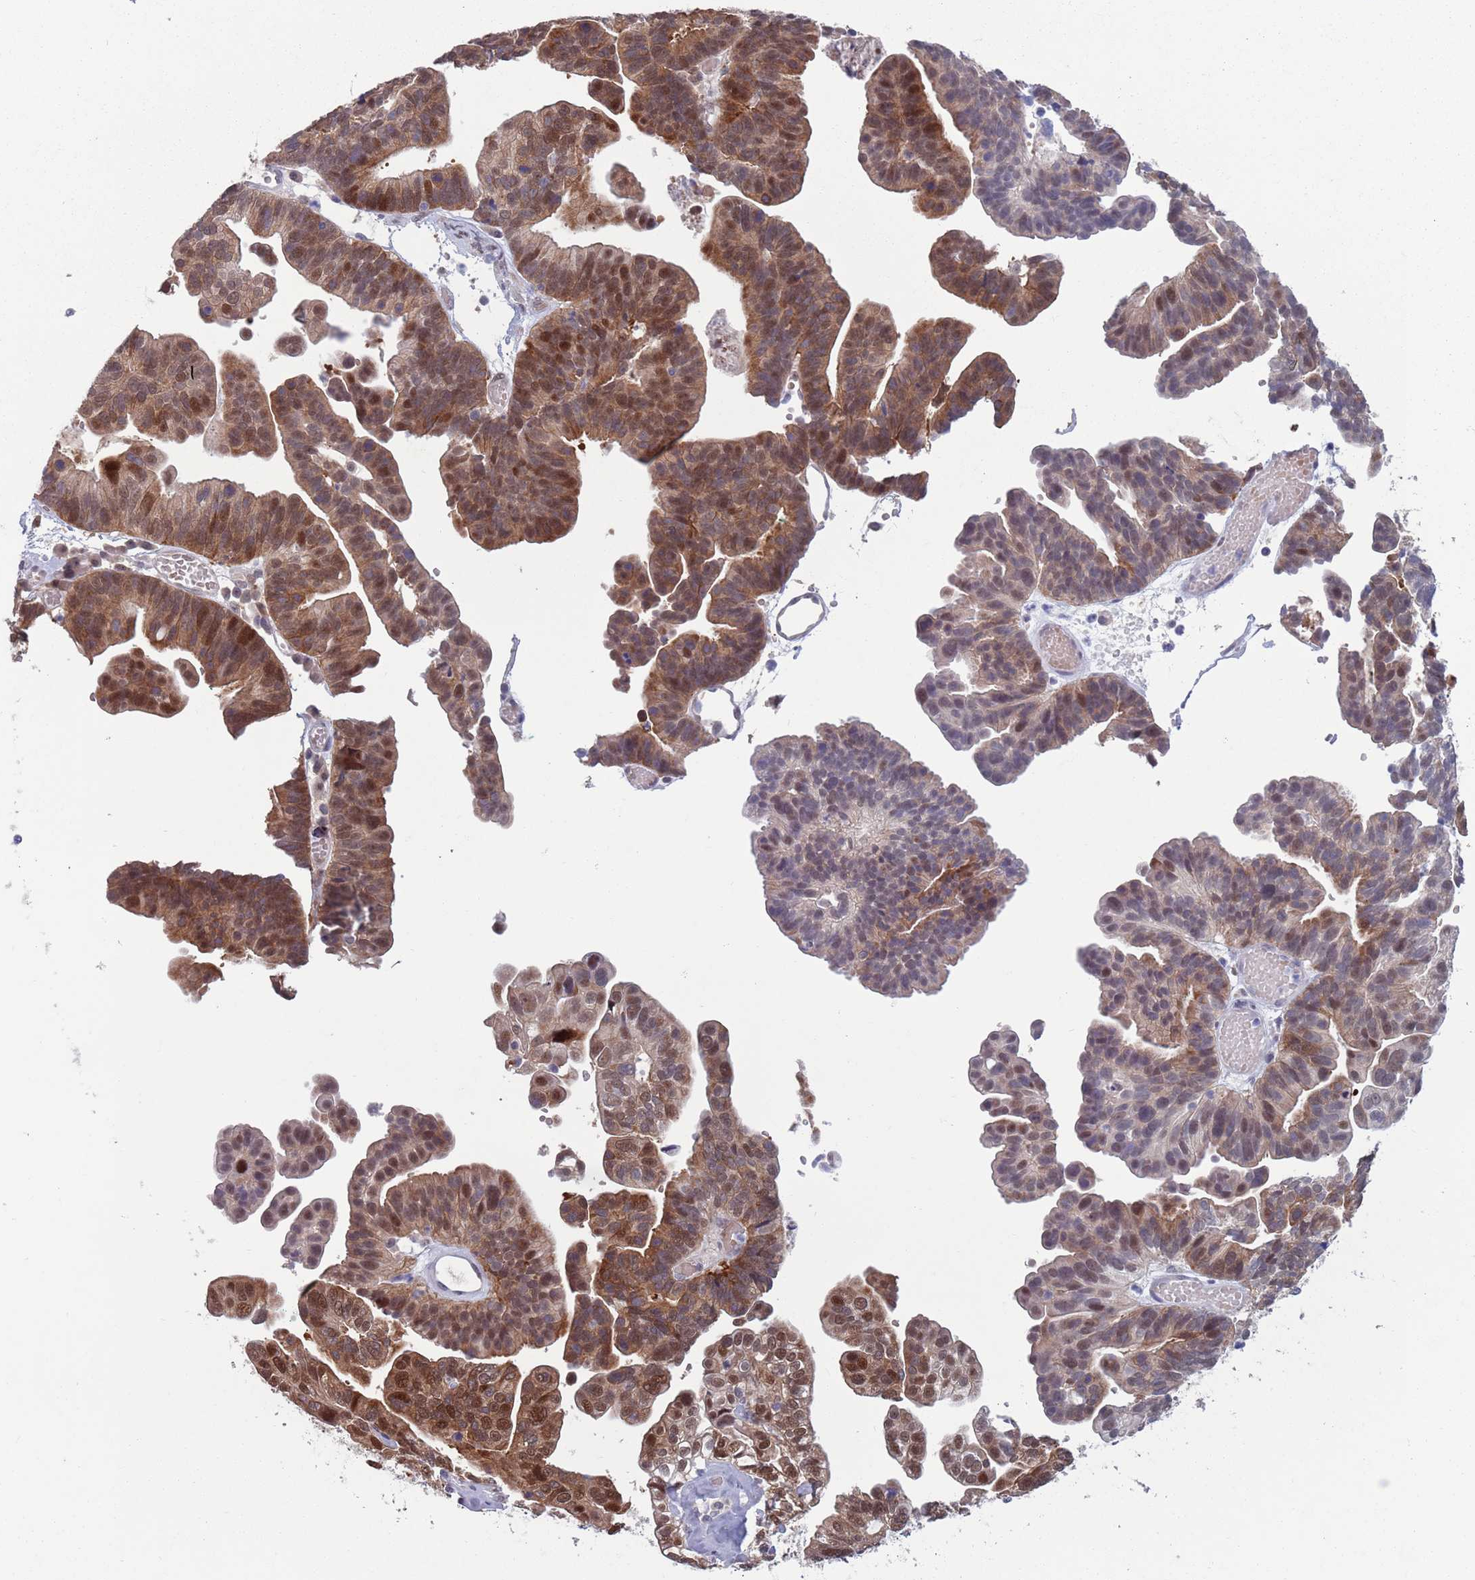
{"staining": {"intensity": "moderate", "quantity": ">75%", "location": "cytoplasmic/membranous,nuclear"}, "tissue": "ovarian cancer", "cell_type": "Tumor cells", "image_type": "cancer", "snomed": [{"axis": "morphology", "description": "Cystadenocarcinoma, serous, NOS"}, {"axis": "topography", "description": "Ovary"}], "caption": "Brown immunohistochemical staining in ovarian cancer (serous cystadenocarcinoma) shows moderate cytoplasmic/membranous and nuclear positivity in approximately >75% of tumor cells. Immunohistochemistry stains the protein in brown and the nuclei are stained blue.", "gene": "CLNS1A", "patient": {"sex": "female", "age": 56}}